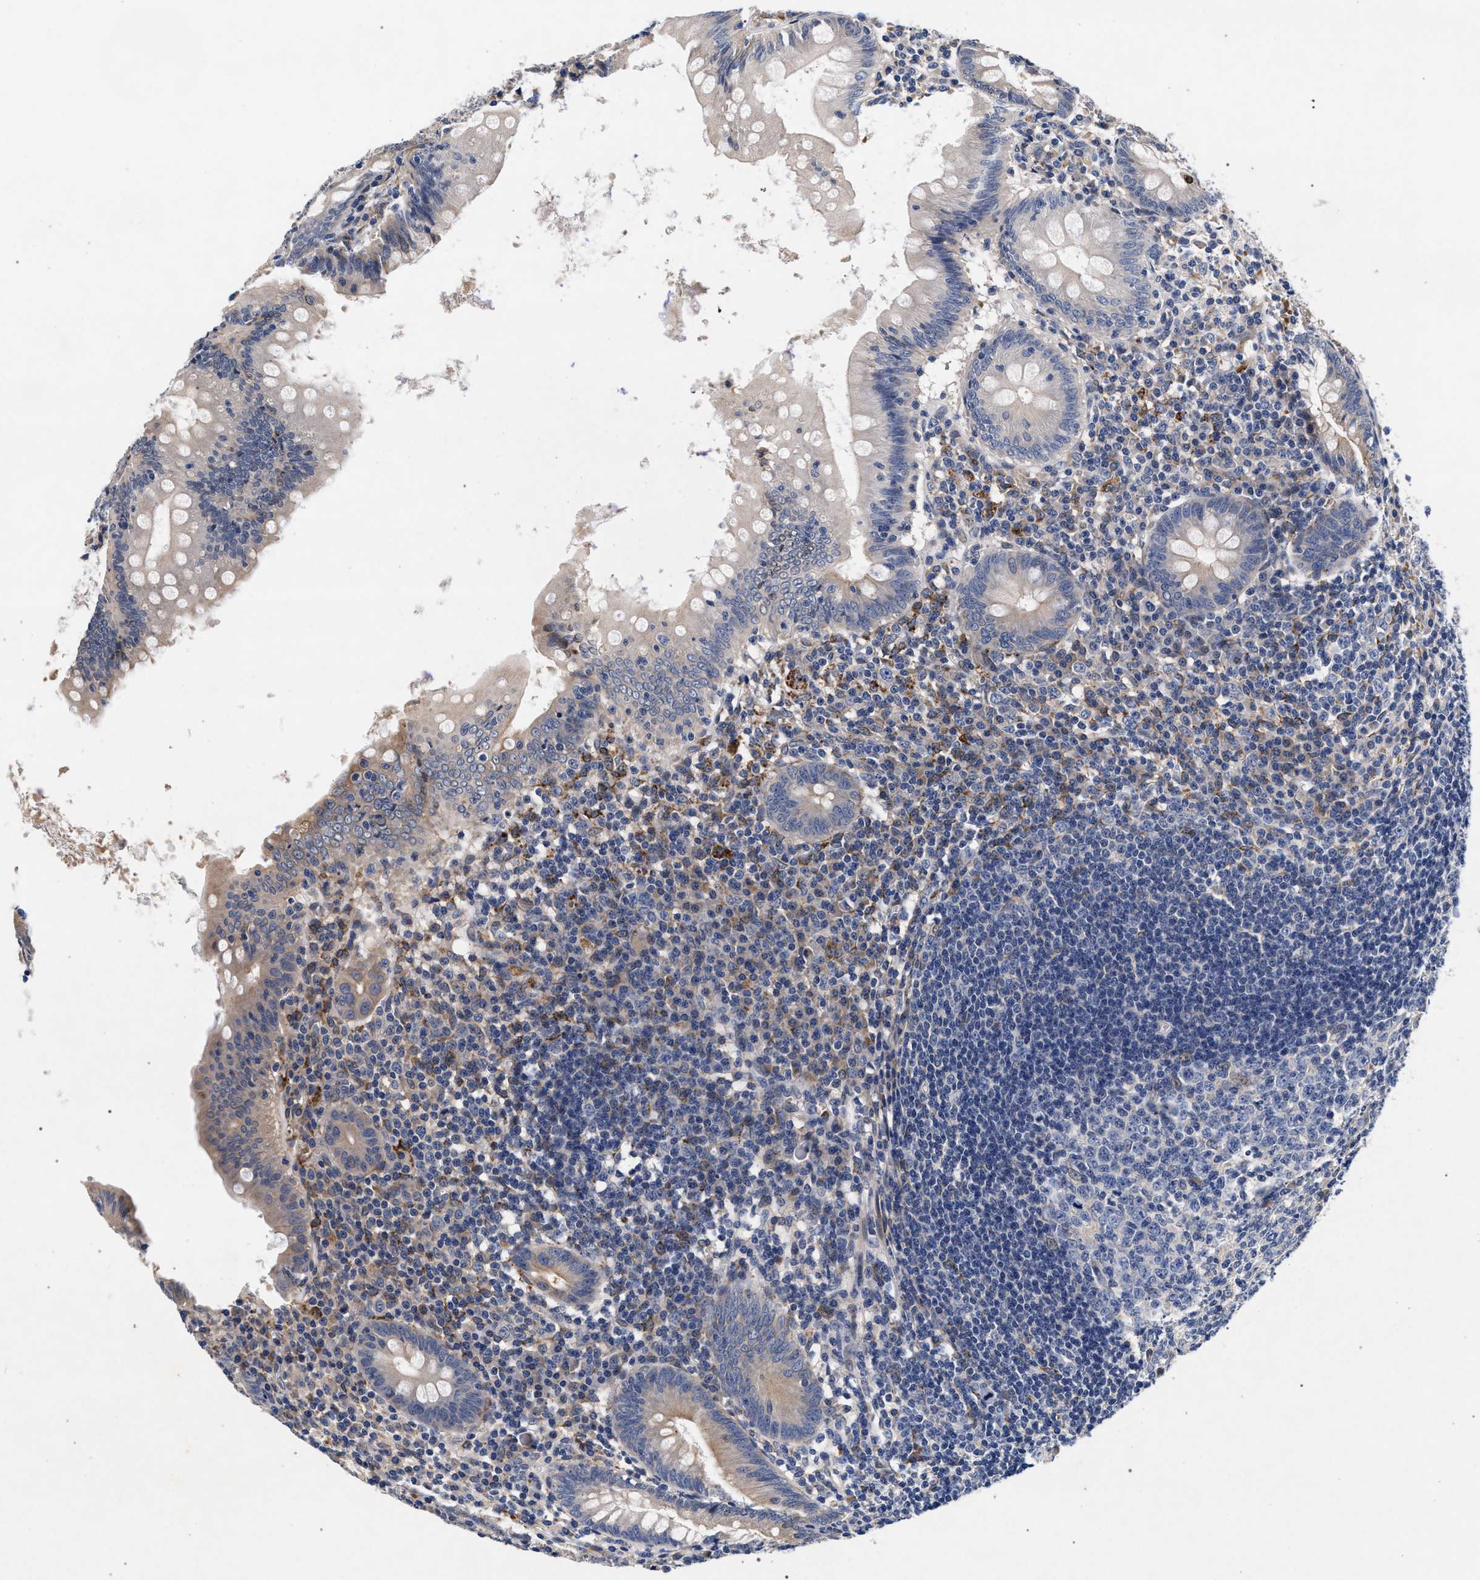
{"staining": {"intensity": "weak", "quantity": "25%-75%", "location": "cytoplasmic/membranous"}, "tissue": "appendix", "cell_type": "Glandular cells", "image_type": "normal", "snomed": [{"axis": "morphology", "description": "Normal tissue, NOS"}, {"axis": "topography", "description": "Appendix"}], "caption": "Protein staining reveals weak cytoplasmic/membranous staining in about 25%-75% of glandular cells in unremarkable appendix.", "gene": "NEK7", "patient": {"sex": "male", "age": 56}}